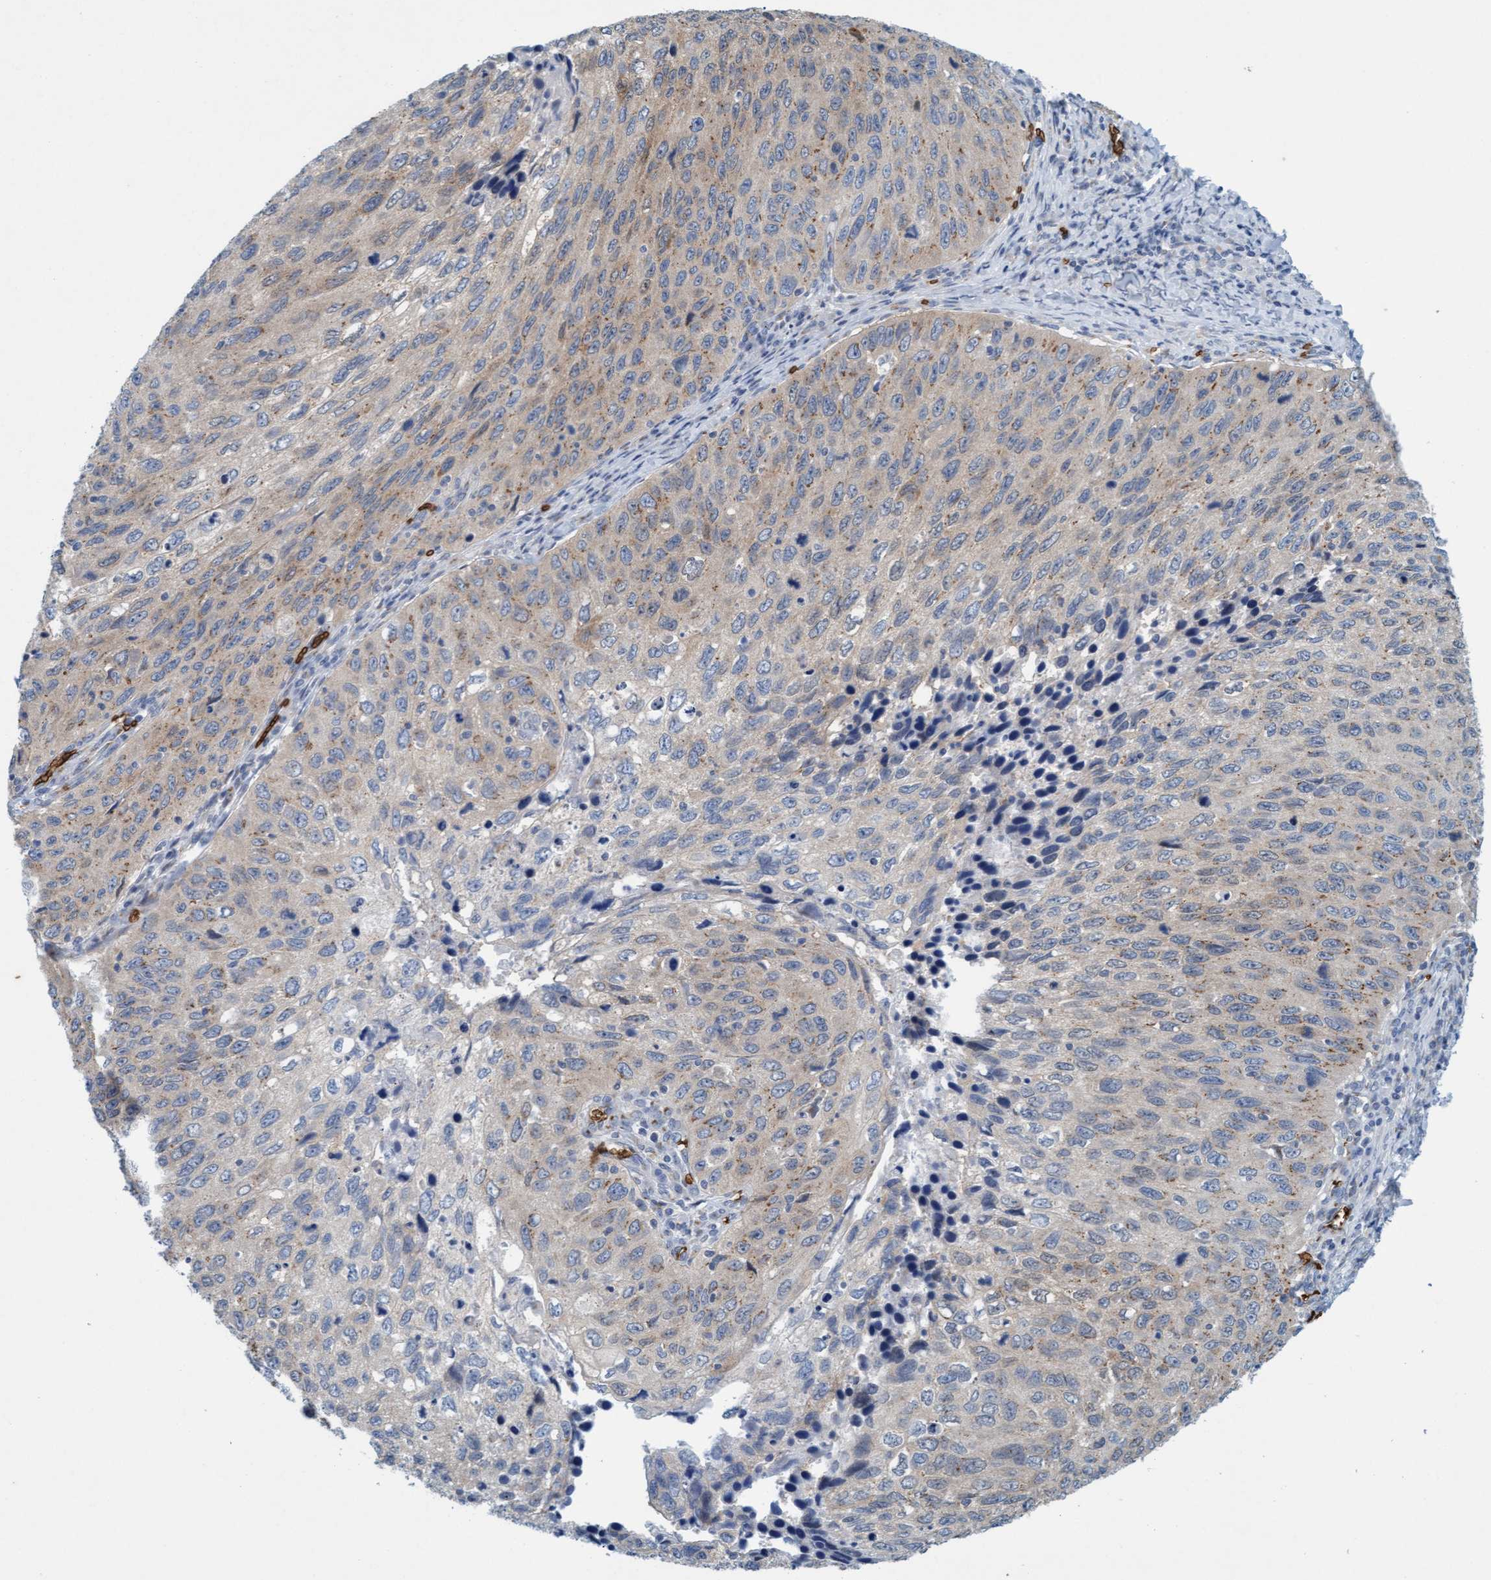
{"staining": {"intensity": "weak", "quantity": "25%-75%", "location": "cytoplasmic/membranous"}, "tissue": "cervical cancer", "cell_type": "Tumor cells", "image_type": "cancer", "snomed": [{"axis": "morphology", "description": "Squamous cell carcinoma, NOS"}, {"axis": "topography", "description": "Cervix"}], "caption": "Protein expression analysis of human cervical cancer (squamous cell carcinoma) reveals weak cytoplasmic/membranous positivity in about 25%-75% of tumor cells. (DAB (3,3'-diaminobenzidine) IHC, brown staining for protein, blue staining for nuclei).", "gene": "SPEM2", "patient": {"sex": "female", "age": 53}}